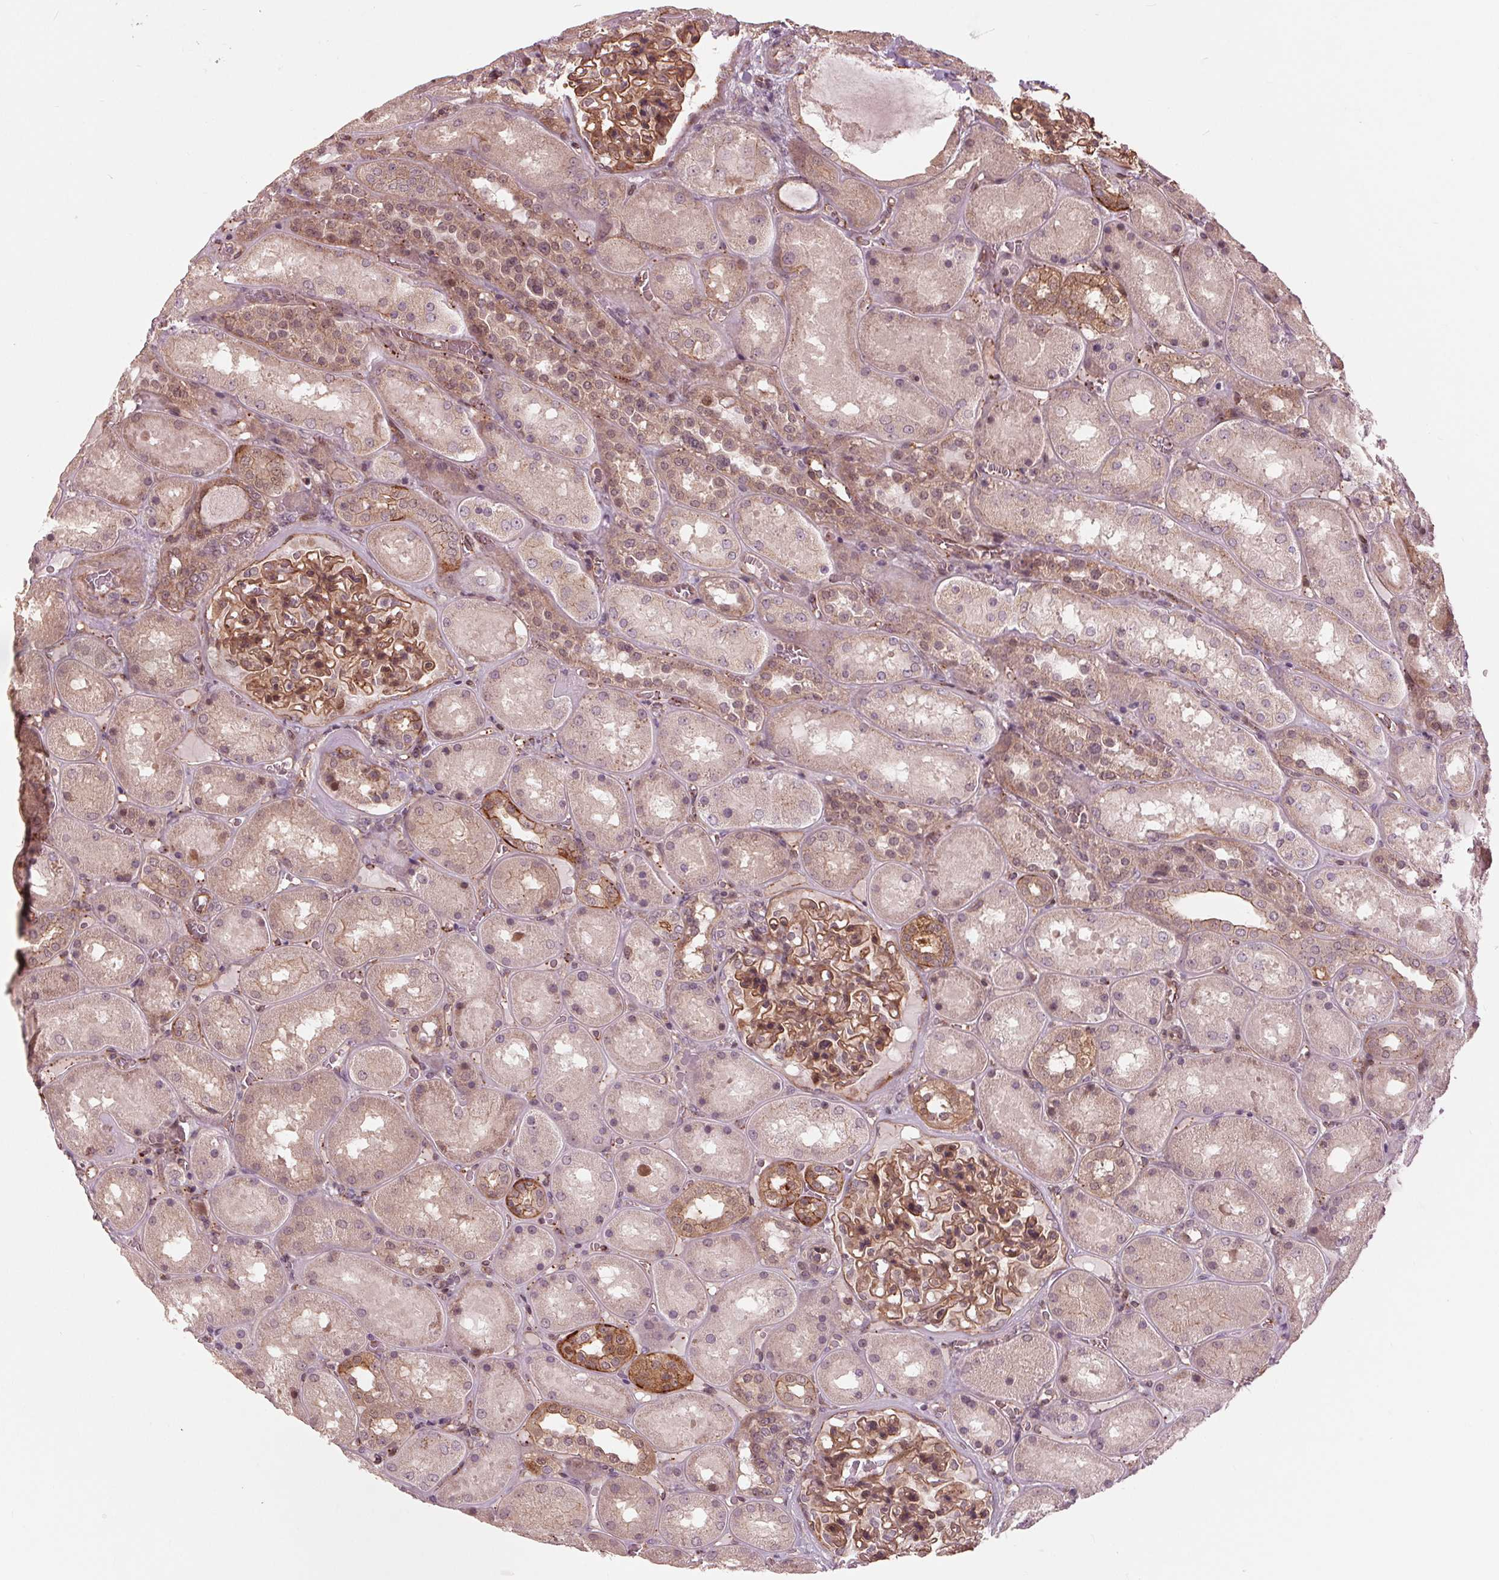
{"staining": {"intensity": "moderate", "quantity": ">75%", "location": "cytoplasmic/membranous,nuclear"}, "tissue": "kidney", "cell_type": "Cells in glomeruli", "image_type": "normal", "snomed": [{"axis": "morphology", "description": "Normal tissue, NOS"}, {"axis": "topography", "description": "Kidney"}], "caption": "Immunohistochemistry (DAB) staining of unremarkable kidney demonstrates moderate cytoplasmic/membranous,nuclear protein positivity in about >75% of cells in glomeruli. The staining was performed using DAB, with brown indicating positive protein expression. Nuclei are stained blue with hematoxylin.", "gene": "TXNIP", "patient": {"sex": "male", "age": 73}}